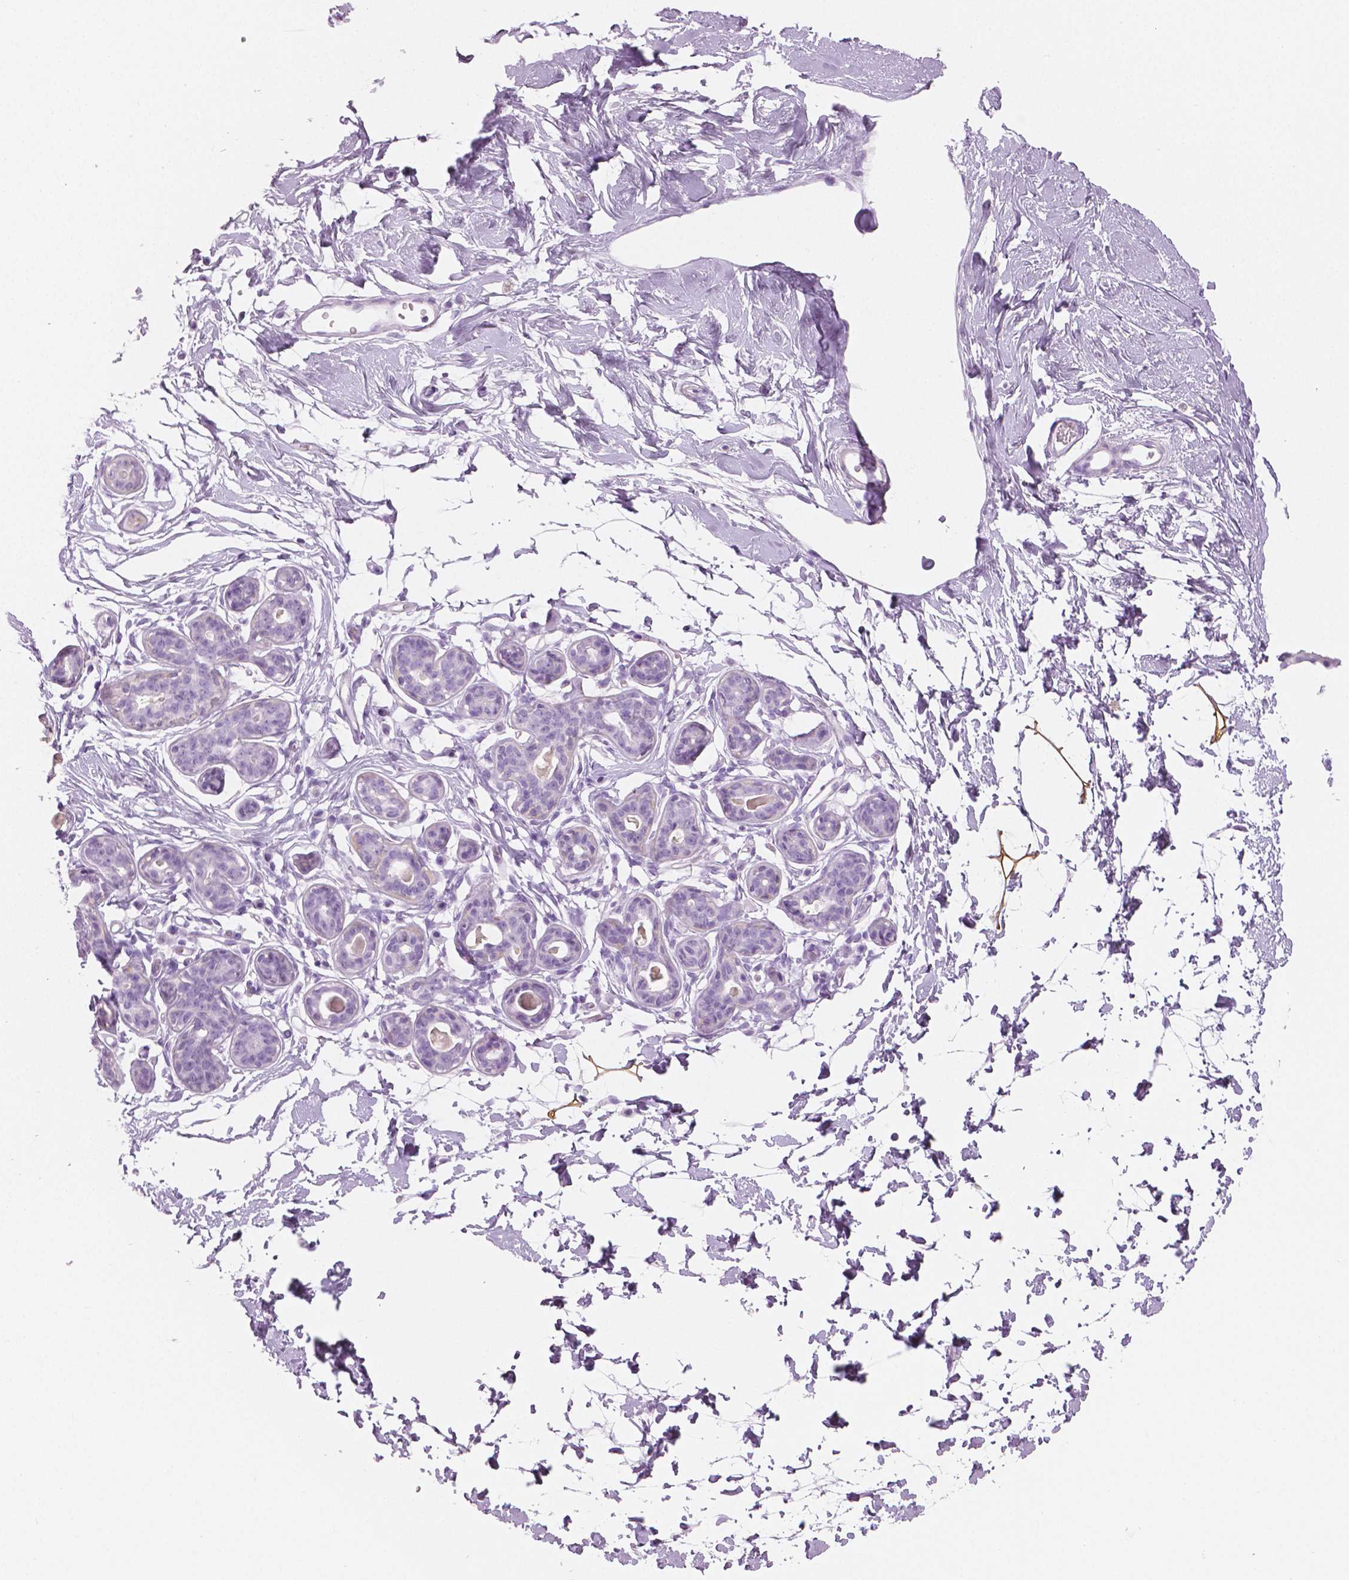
{"staining": {"intensity": "moderate", "quantity": ">75%", "location": "cytoplasmic/membranous"}, "tissue": "breast", "cell_type": "Adipocytes", "image_type": "normal", "snomed": [{"axis": "morphology", "description": "Normal tissue, NOS"}, {"axis": "topography", "description": "Breast"}], "caption": "High-magnification brightfield microscopy of unremarkable breast stained with DAB (3,3'-diaminobenzidine) (brown) and counterstained with hematoxylin (blue). adipocytes exhibit moderate cytoplasmic/membranous staining is seen in about>75% of cells.", "gene": "PLIN4", "patient": {"sex": "female", "age": 45}}